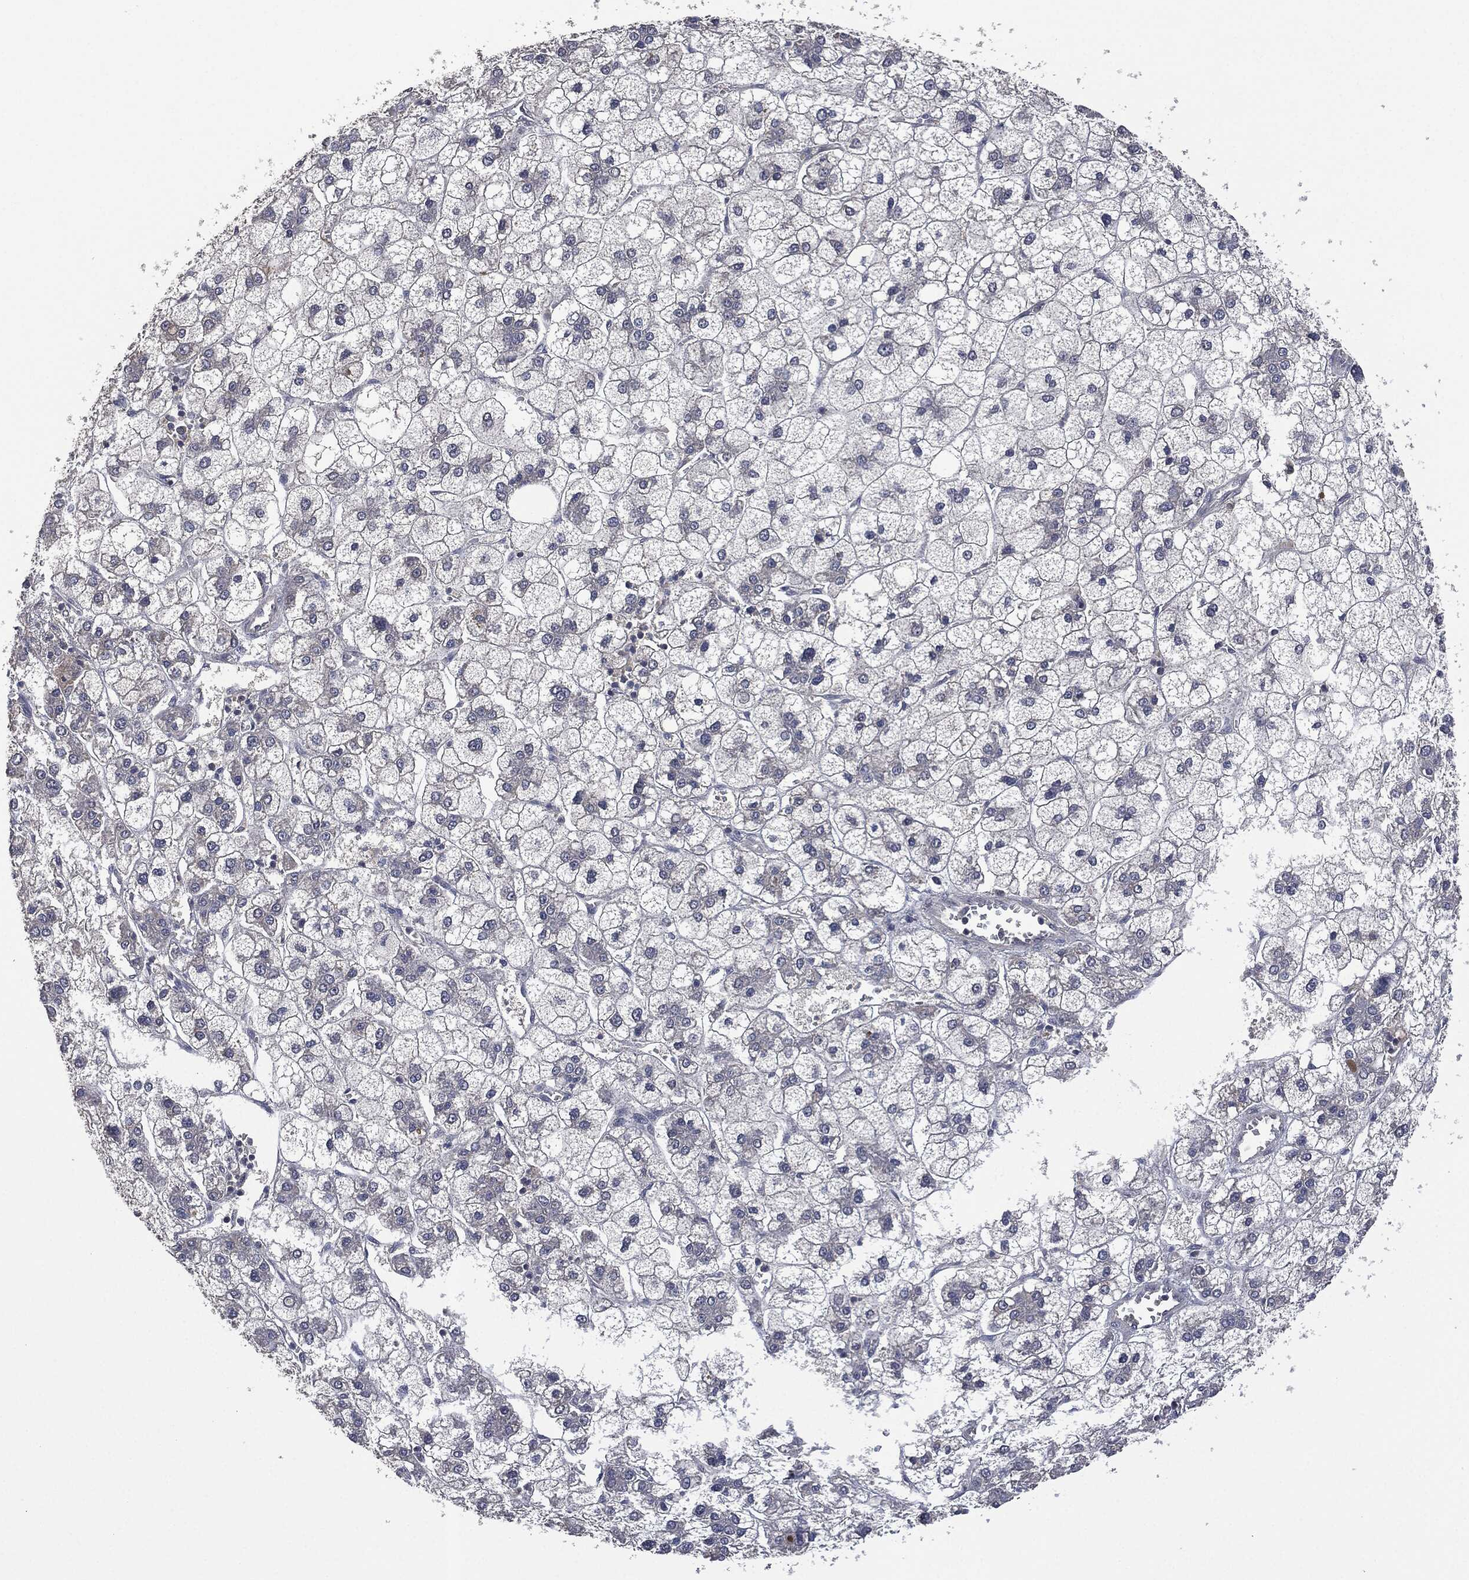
{"staining": {"intensity": "negative", "quantity": "none", "location": "none"}, "tissue": "liver cancer", "cell_type": "Tumor cells", "image_type": "cancer", "snomed": [{"axis": "morphology", "description": "Carcinoma, Hepatocellular, NOS"}, {"axis": "topography", "description": "Liver"}], "caption": "This is an IHC micrograph of human liver hepatocellular carcinoma. There is no positivity in tumor cells.", "gene": "IL1RN", "patient": {"sex": "male", "age": 73}}